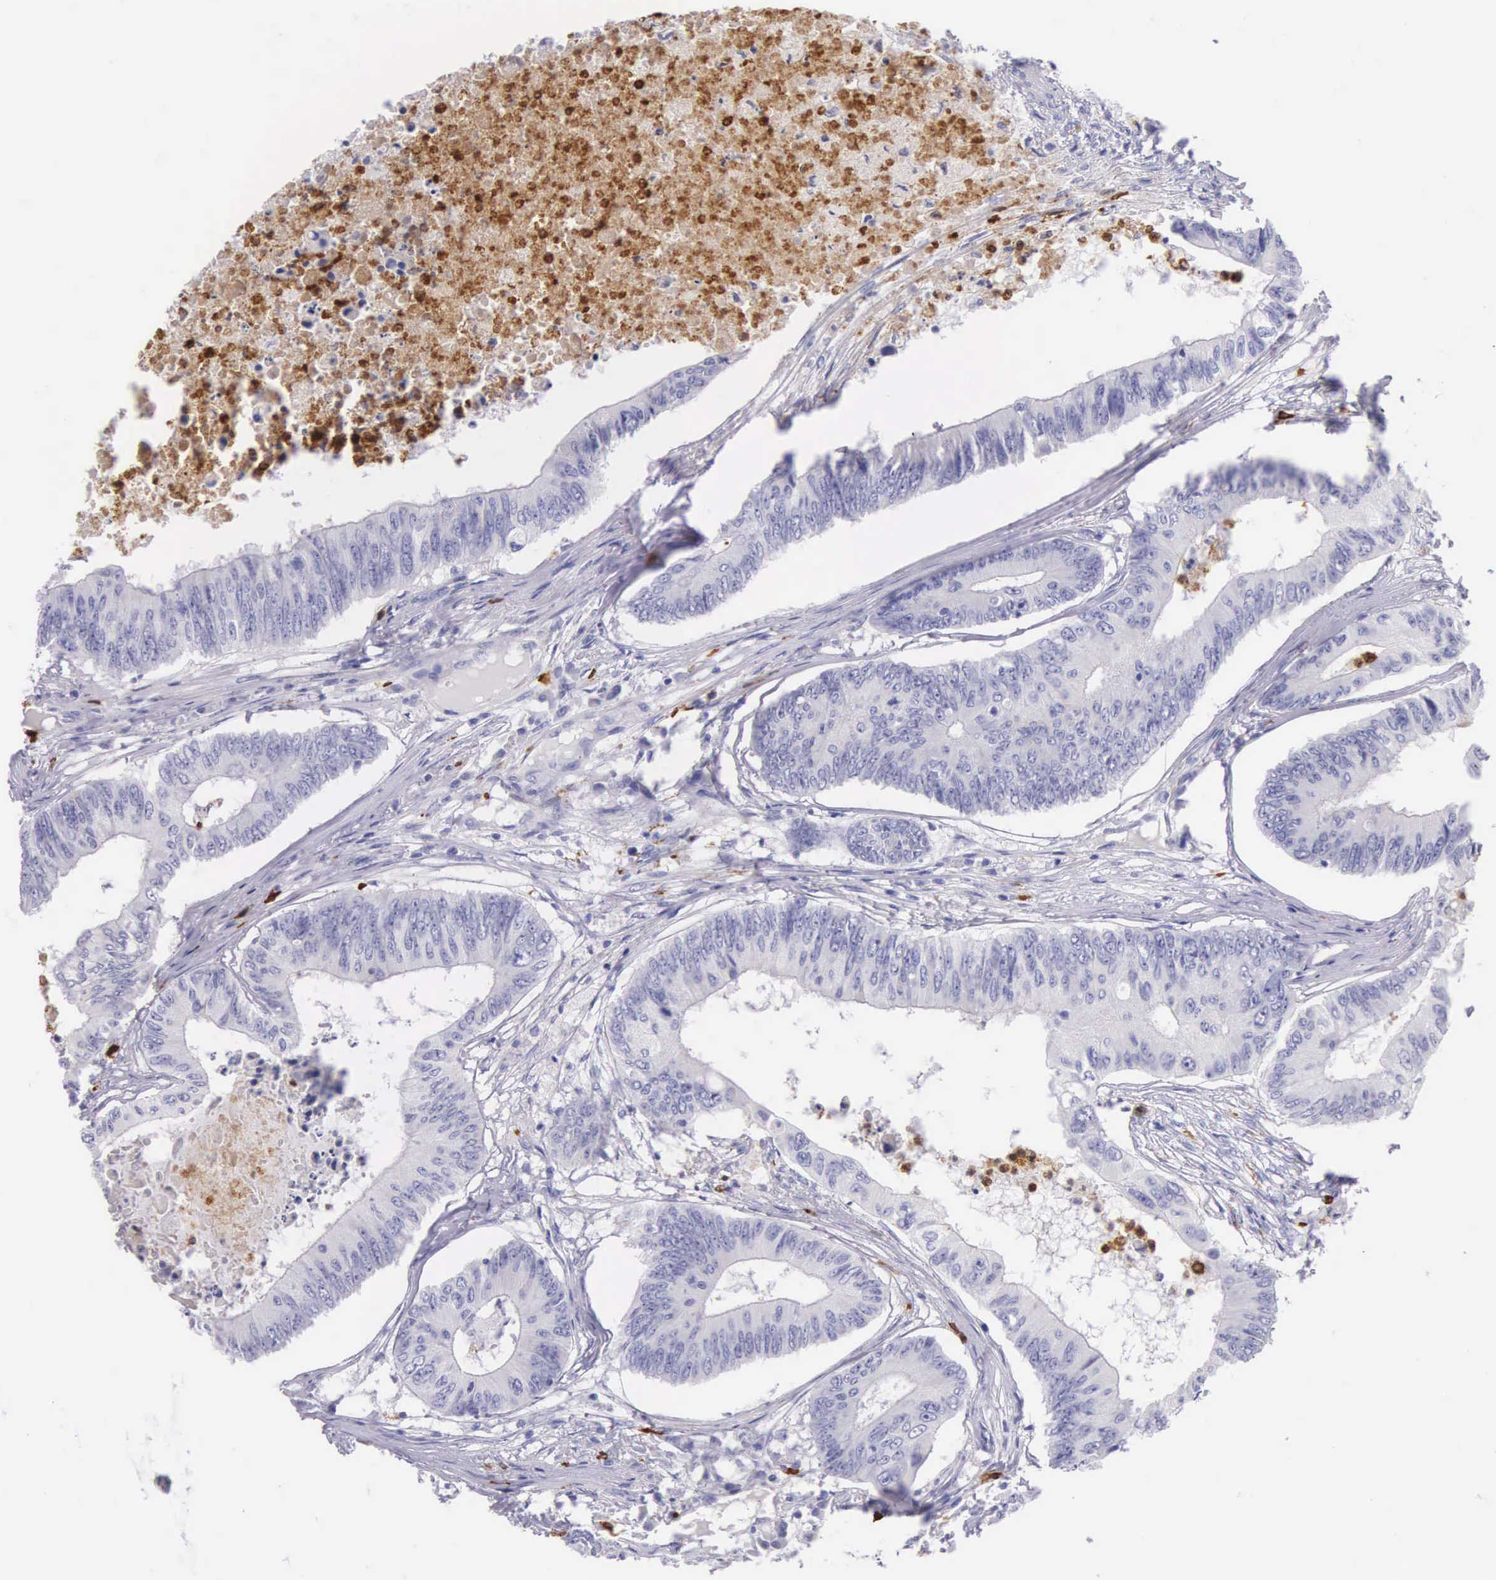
{"staining": {"intensity": "negative", "quantity": "none", "location": "none"}, "tissue": "colorectal cancer", "cell_type": "Tumor cells", "image_type": "cancer", "snomed": [{"axis": "morphology", "description": "Adenocarcinoma, NOS"}, {"axis": "topography", "description": "Colon"}], "caption": "The micrograph shows no staining of tumor cells in colorectal cancer.", "gene": "FCN1", "patient": {"sex": "male", "age": 65}}